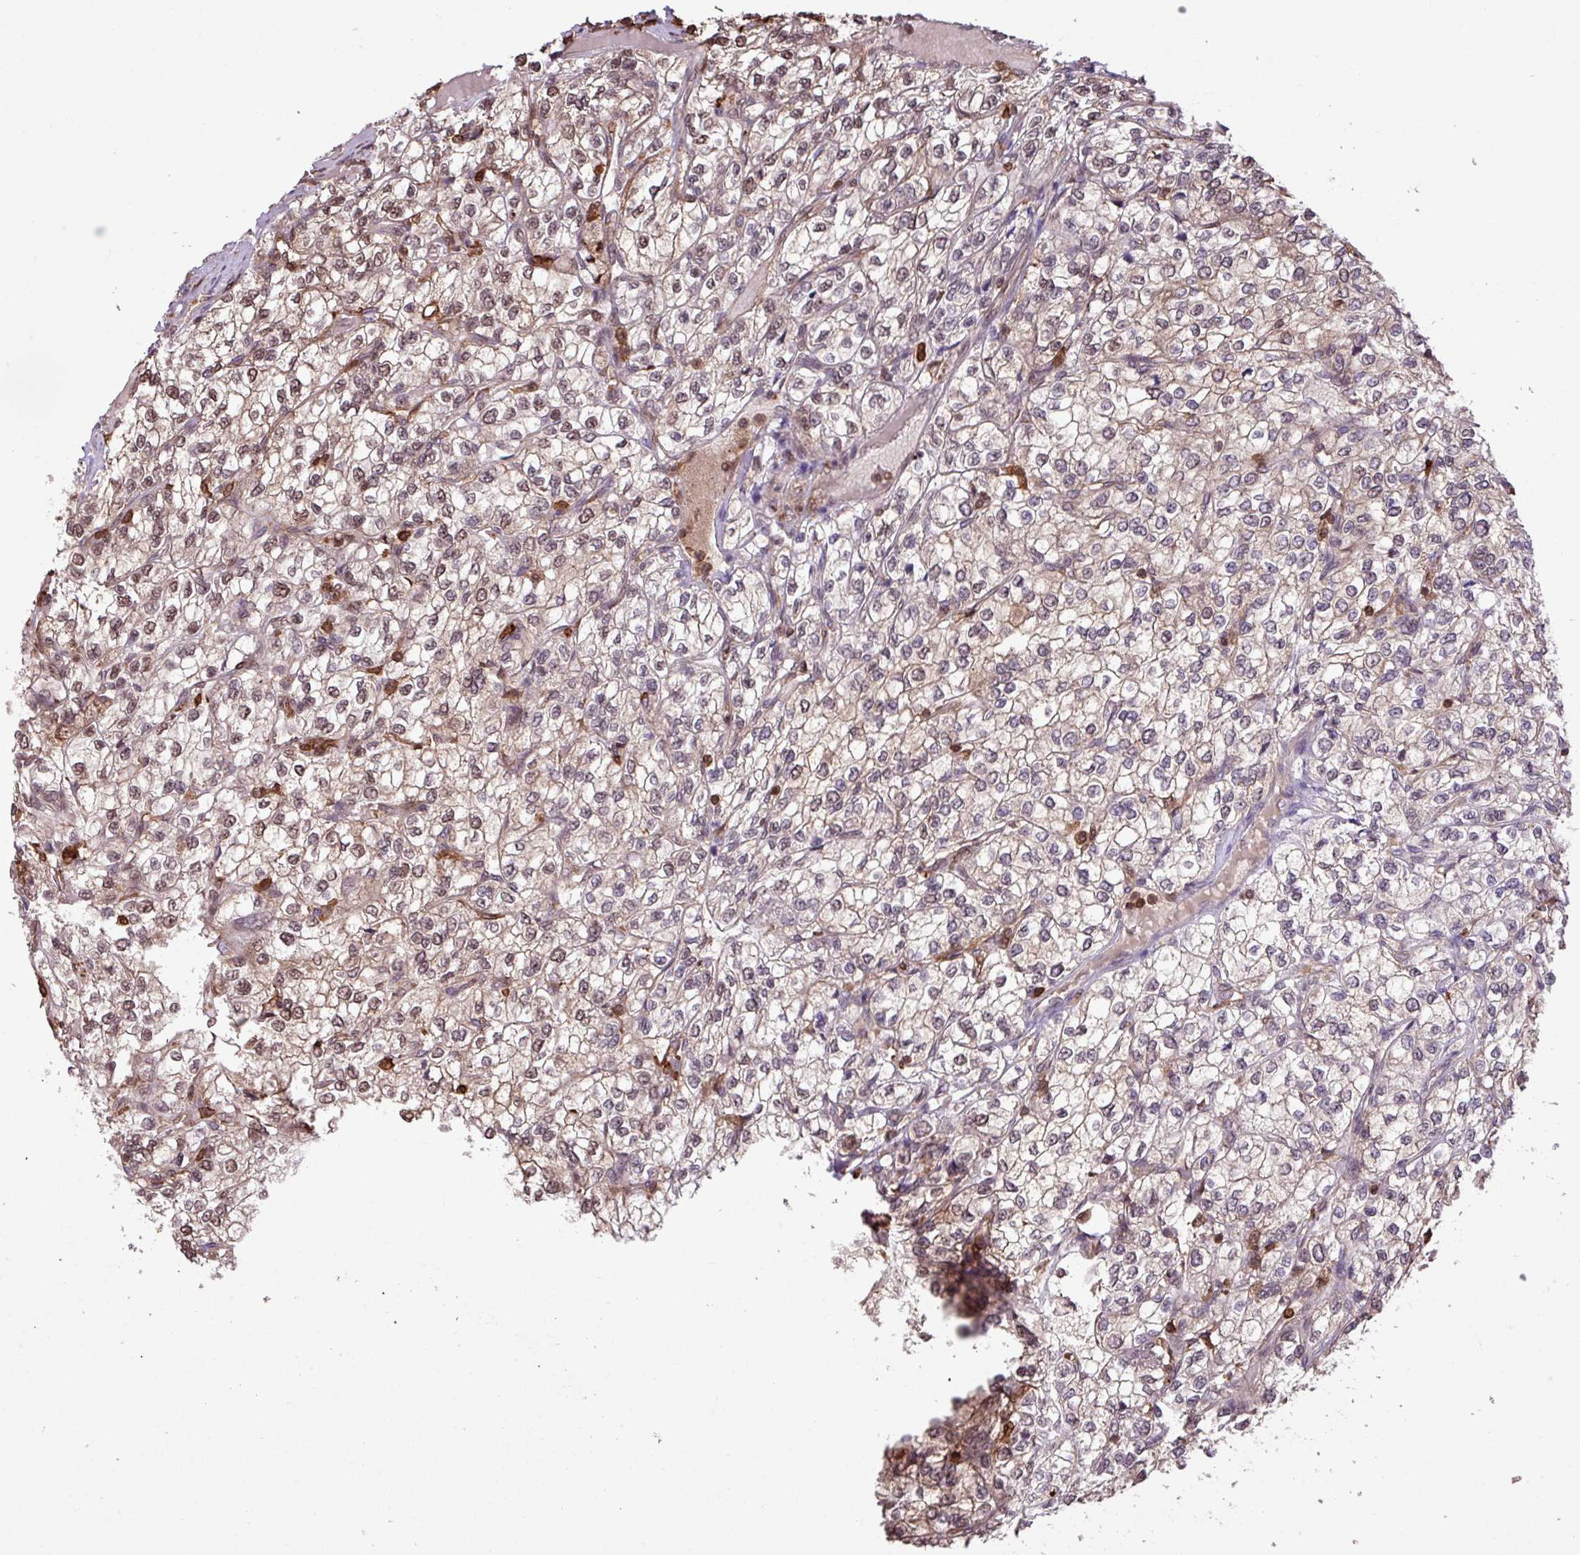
{"staining": {"intensity": "weak", "quantity": "<25%", "location": "nuclear"}, "tissue": "renal cancer", "cell_type": "Tumor cells", "image_type": "cancer", "snomed": [{"axis": "morphology", "description": "Adenocarcinoma, NOS"}, {"axis": "topography", "description": "Kidney"}], "caption": "Photomicrograph shows no protein expression in tumor cells of adenocarcinoma (renal) tissue.", "gene": "GON7", "patient": {"sex": "male", "age": 80}}